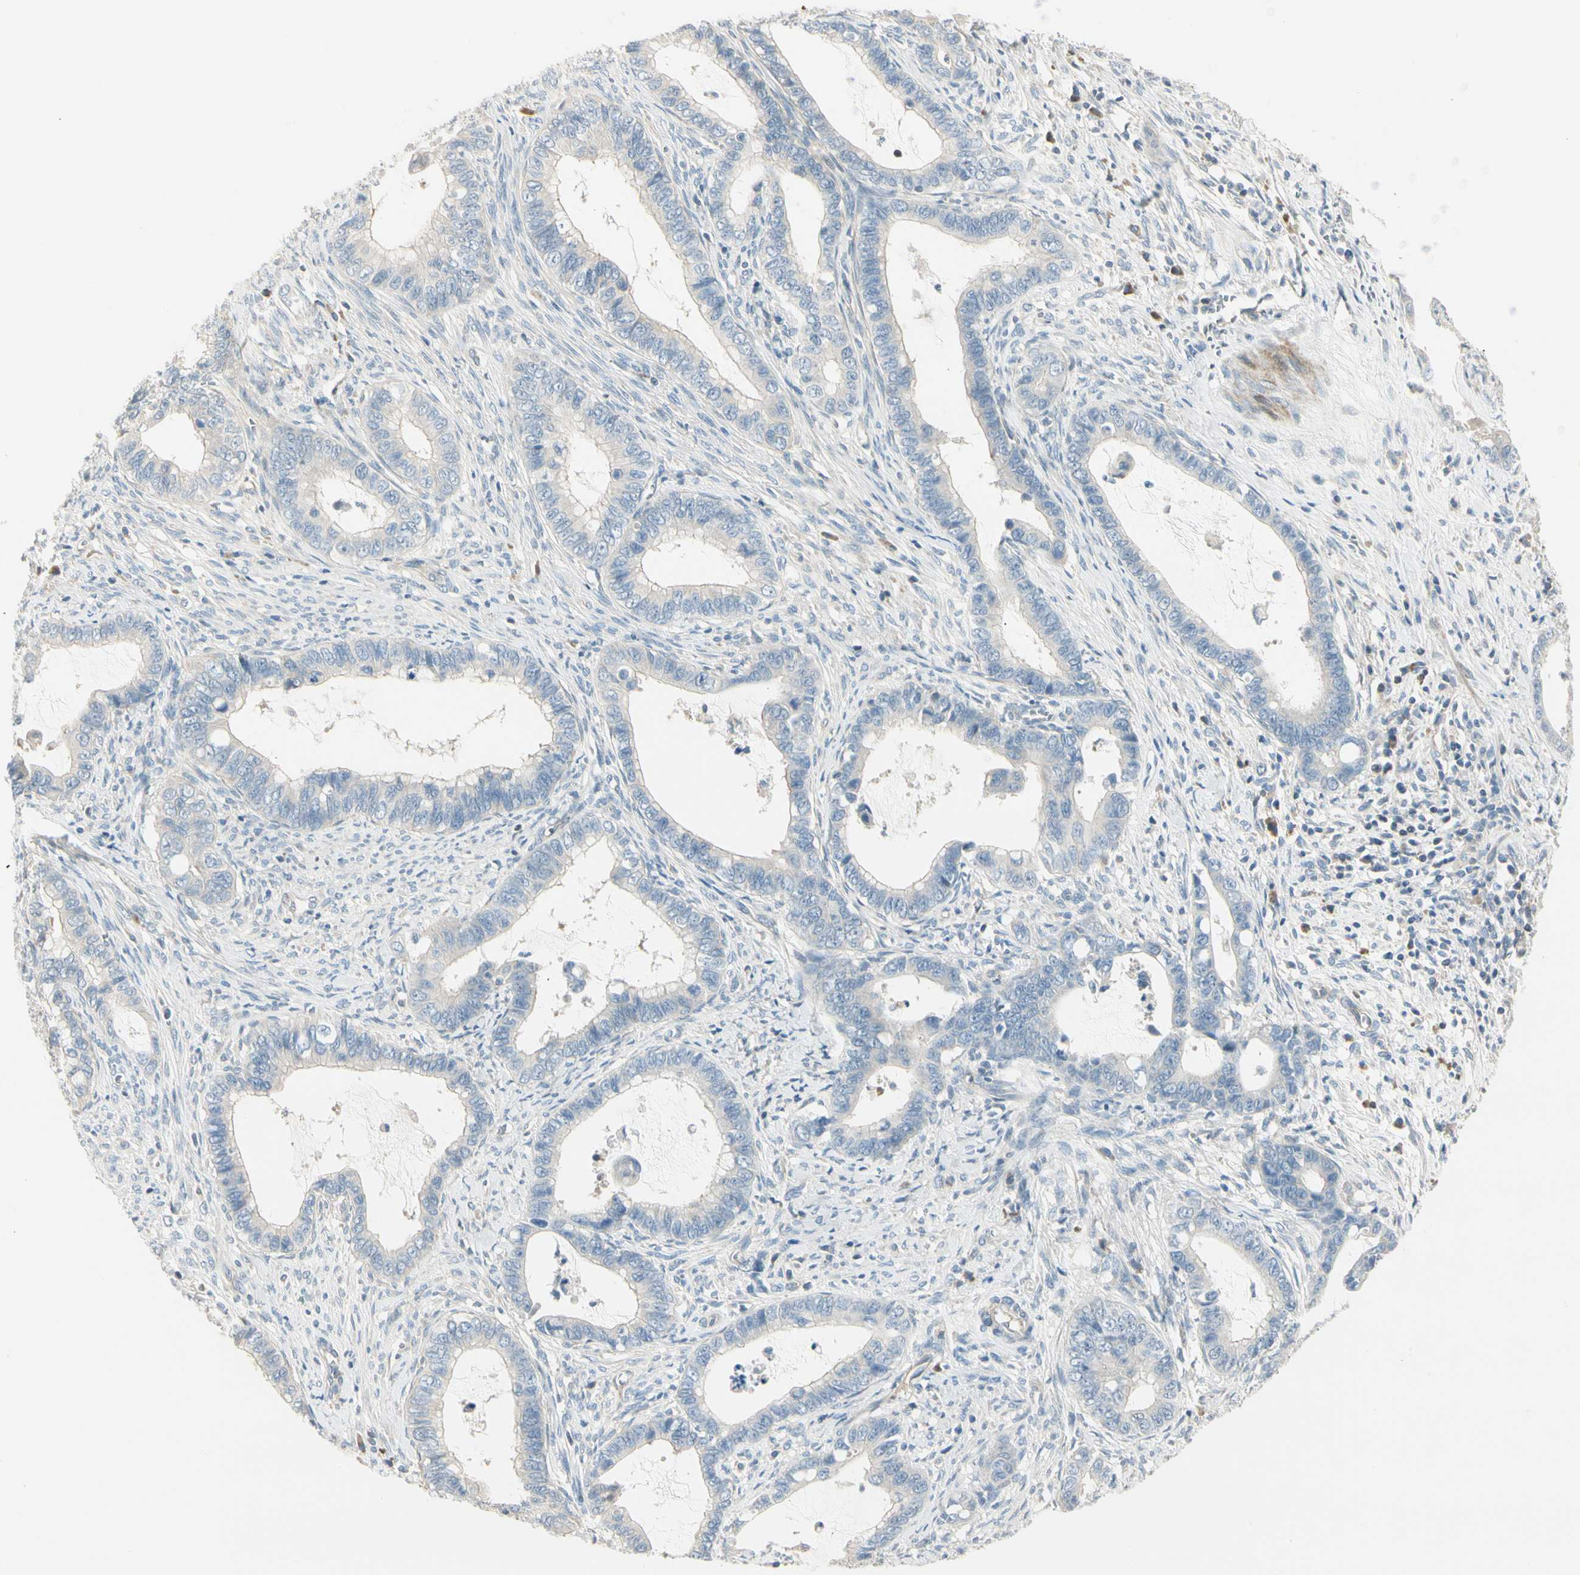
{"staining": {"intensity": "negative", "quantity": "none", "location": "none"}, "tissue": "cervical cancer", "cell_type": "Tumor cells", "image_type": "cancer", "snomed": [{"axis": "morphology", "description": "Adenocarcinoma, NOS"}, {"axis": "topography", "description": "Cervix"}], "caption": "Photomicrograph shows no significant protein expression in tumor cells of adenocarcinoma (cervical).", "gene": "ADGRA3", "patient": {"sex": "female", "age": 44}}